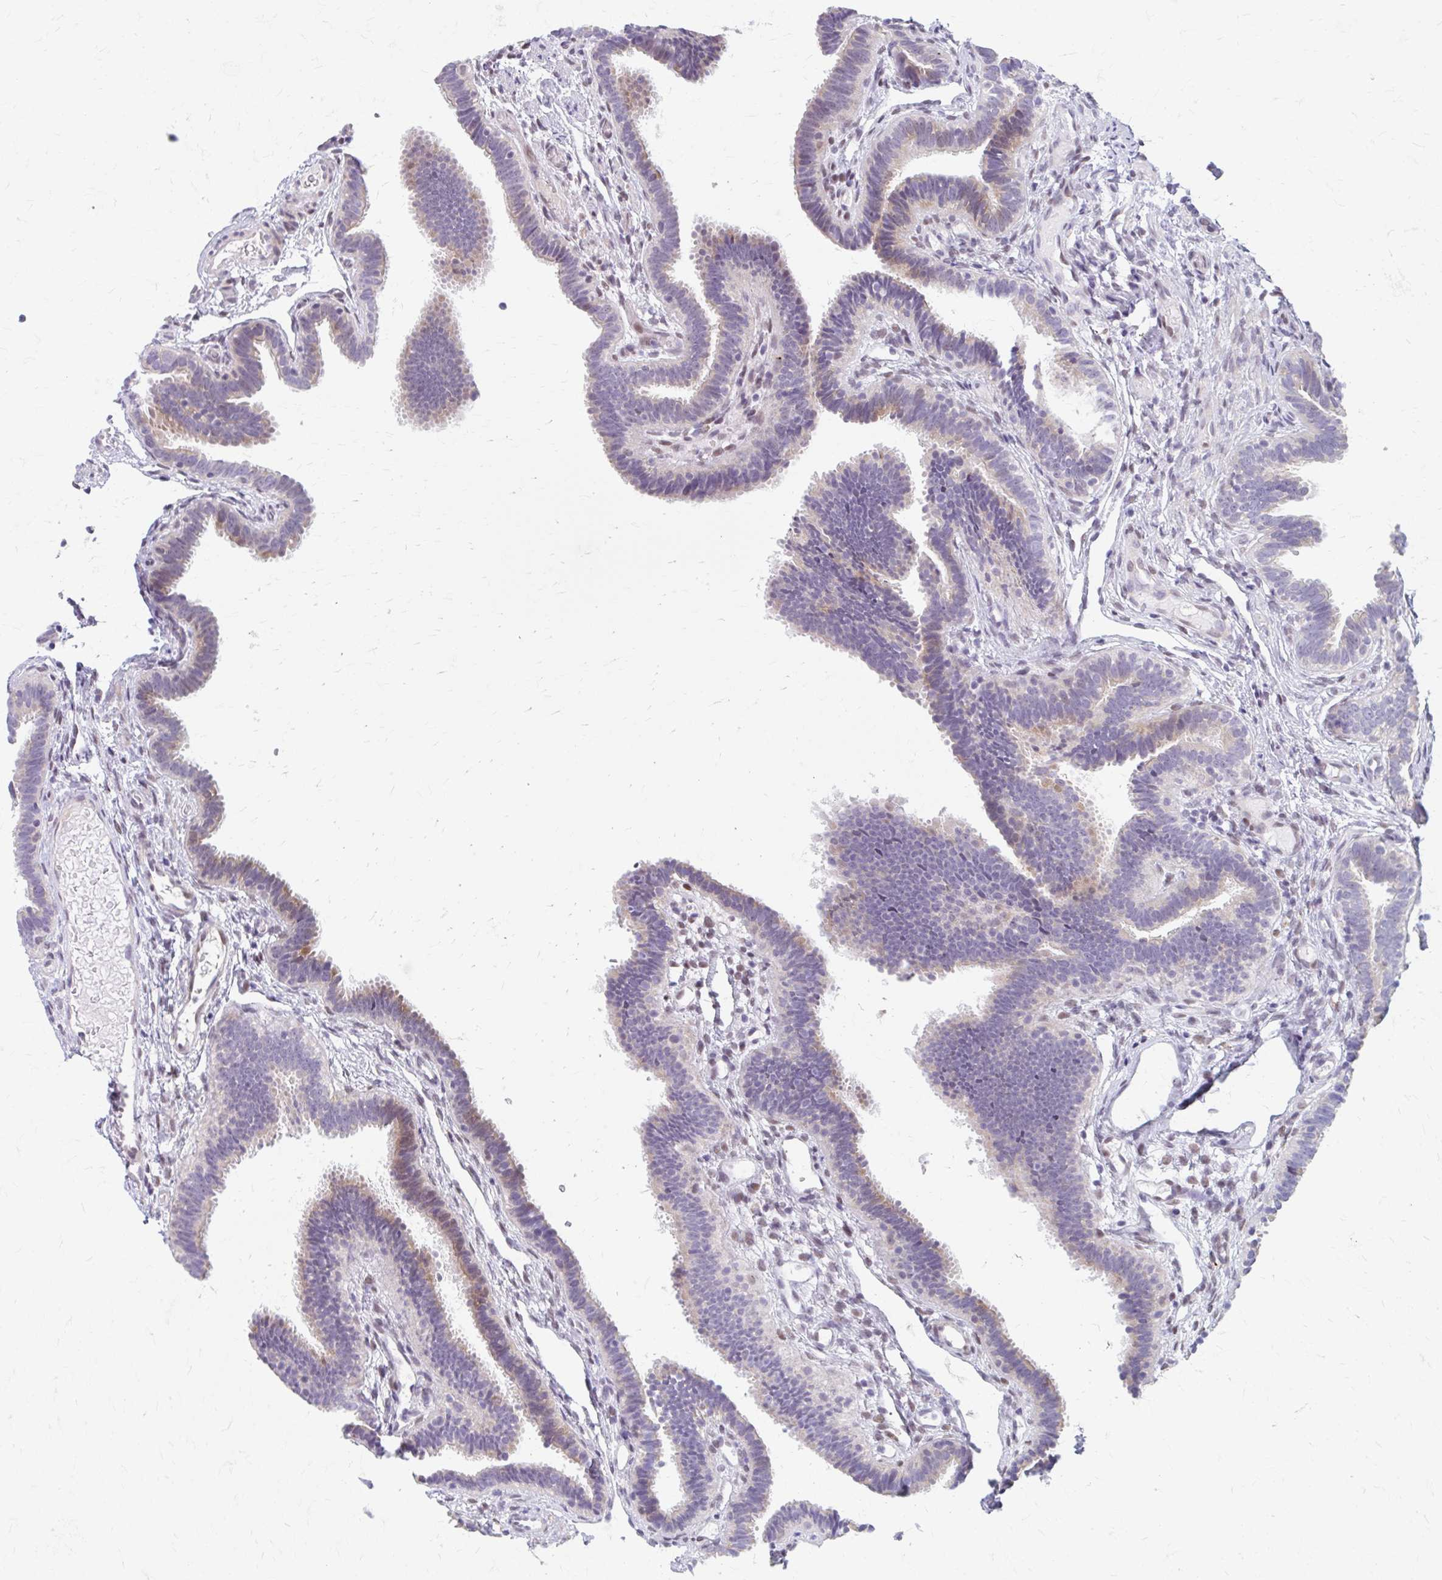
{"staining": {"intensity": "moderate", "quantity": "<25%", "location": "cytoplasmic/membranous"}, "tissue": "fallopian tube", "cell_type": "Glandular cells", "image_type": "normal", "snomed": [{"axis": "morphology", "description": "Normal tissue, NOS"}, {"axis": "topography", "description": "Fallopian tube"}], "caption": "DAB immunohistochemical staining of benign fallopian tube displays moderate cytoplasmic/membranous protein positivity in about <25% of glandular cells. (DAB (3,3'-diaminobenzidine) IHC with brightfield microscopy, high magnification).", "gene": "BEAN1", "patient": {"sex": "female", "age": 37}}